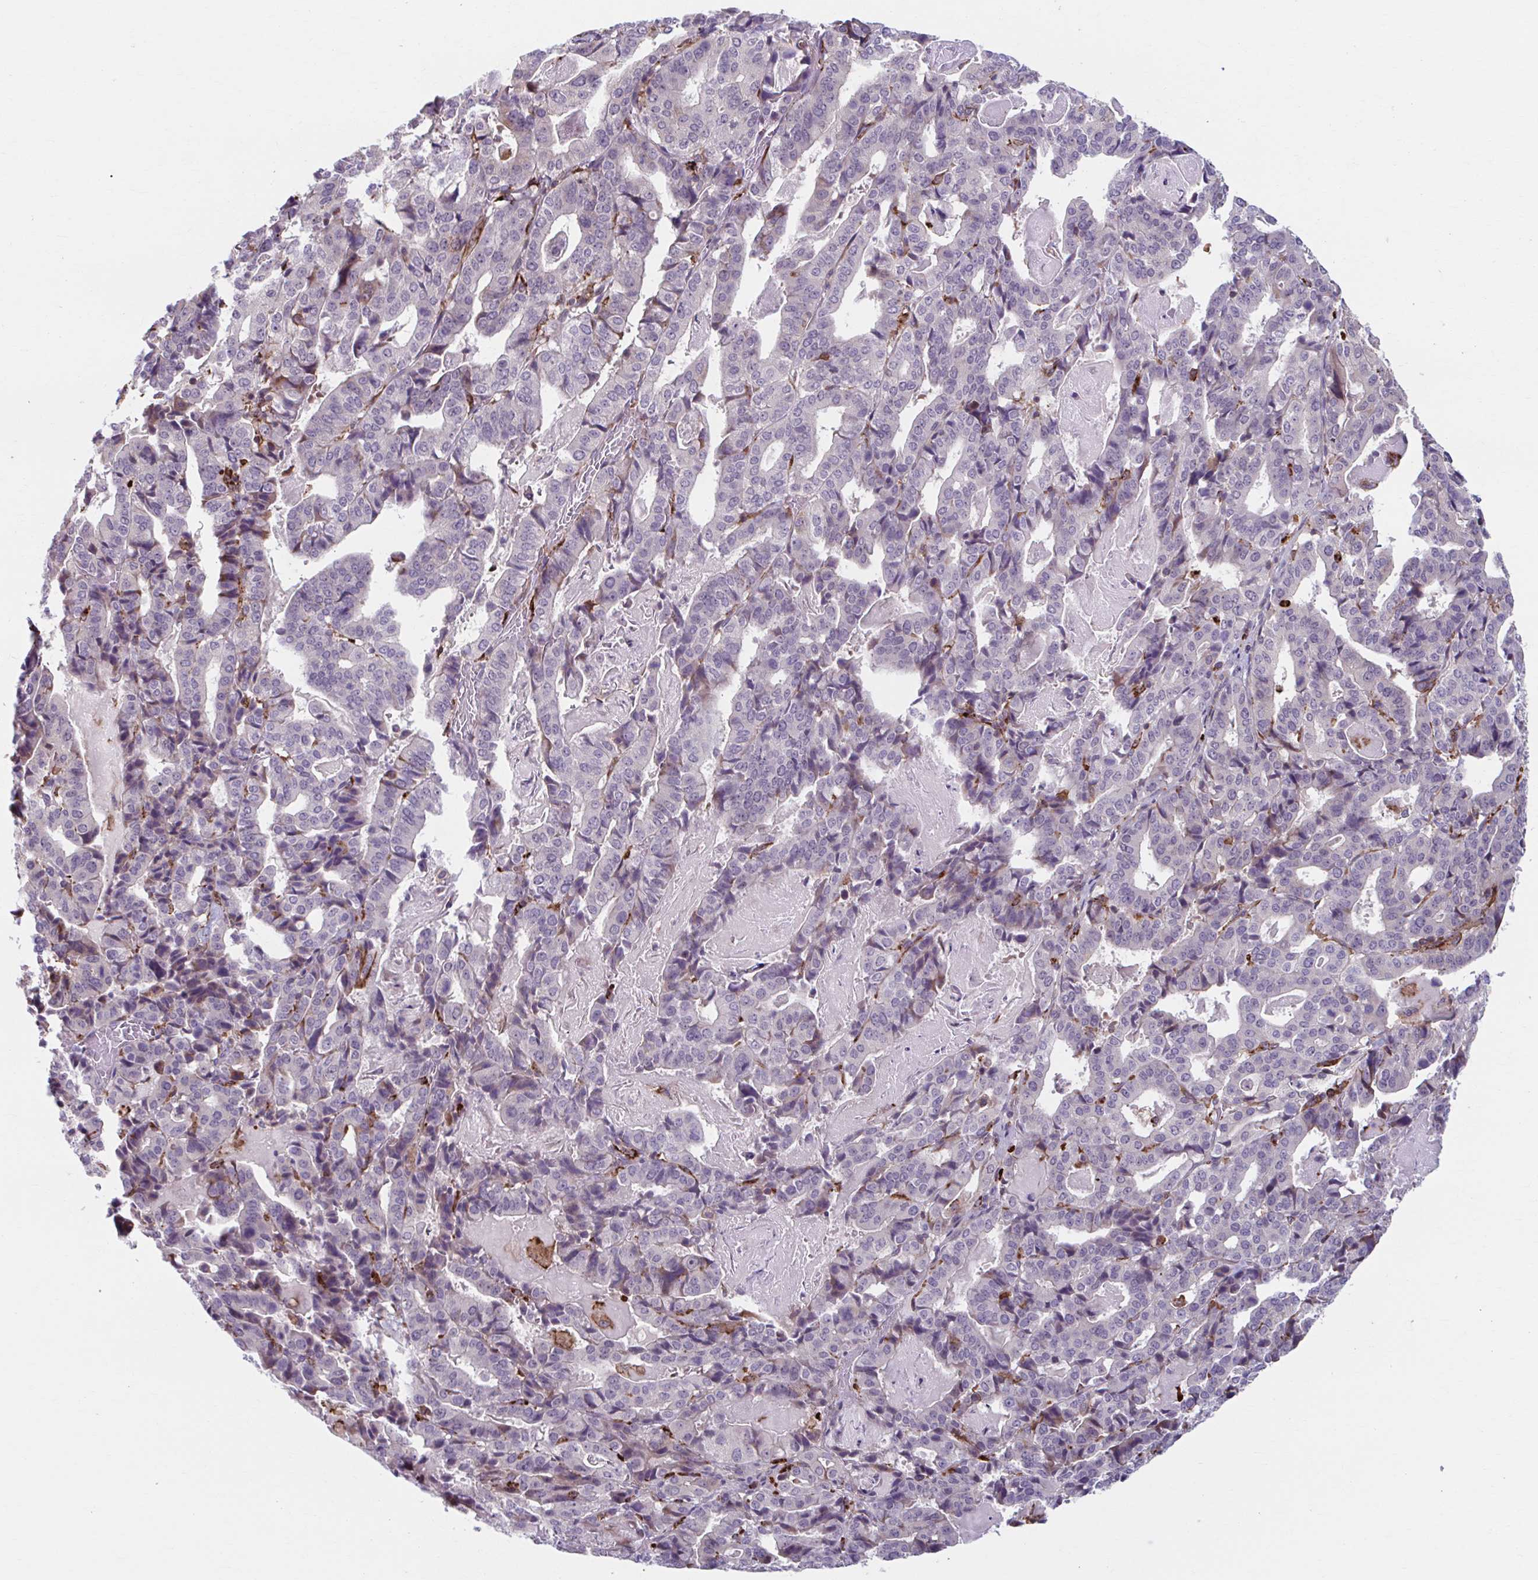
{"staining": {"intensity": "negative", "quantity": "none", "location": "none"}, "tissue": "stomach cancer", "cell_type": "Tumor cells", "image_type": "cancer", "snomed": [{"axis": "morphology", "description": "Adenocarcinoma, NOS"}, {"axis": "topography", "description": "Stomach"}], "caption": "A micrograph of stomach cancer stained for a protein displays no brown staining in tumor cells. The staining was performed using DAB to visualize the protein expression in brown, while the nuclei were stained in blue with hematoxylin (Magnification: 20x).", "gene": "ADAT3", "patient": {"sex": "male", "age": 48}}